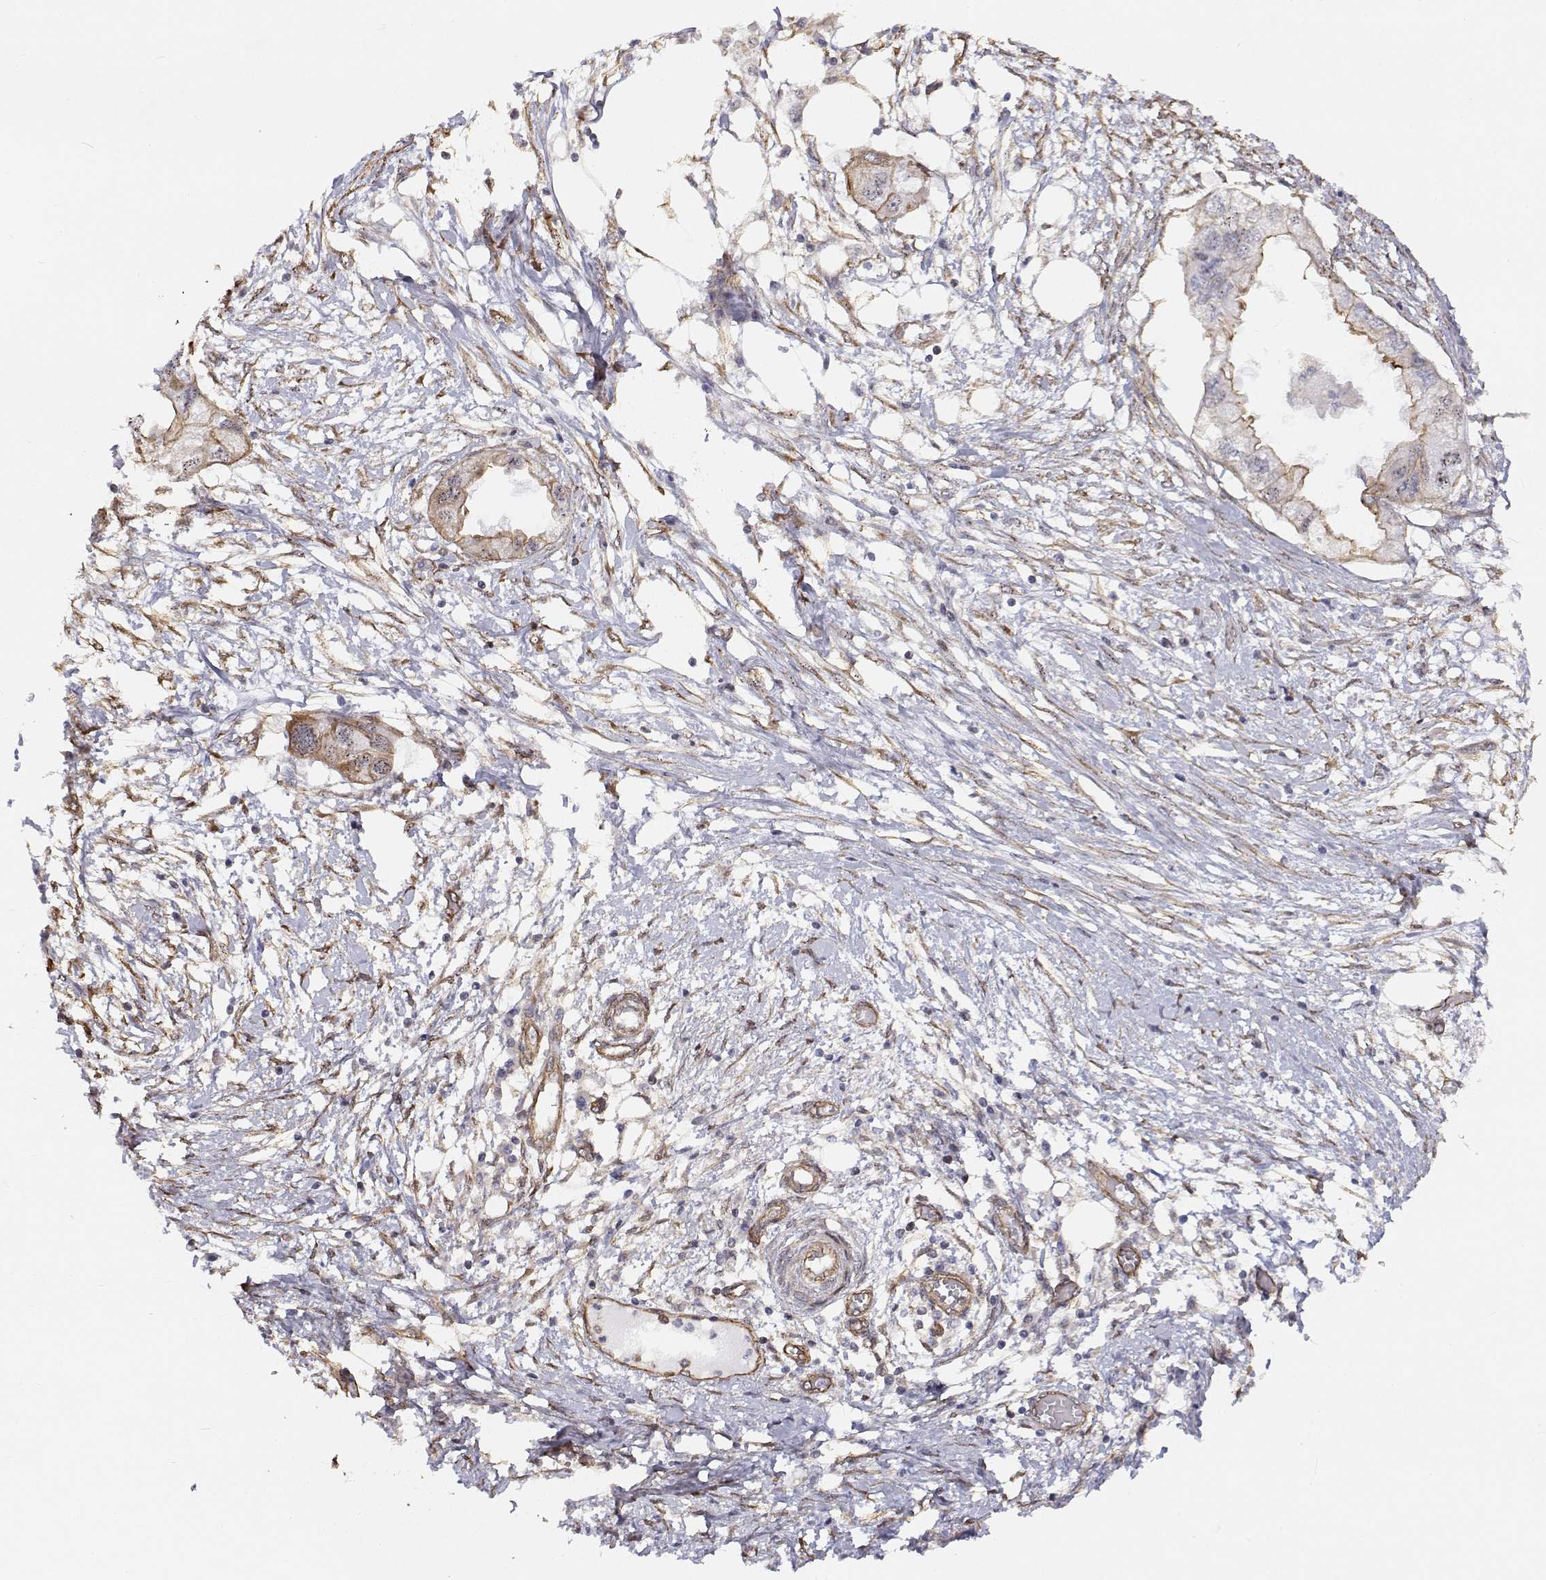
{"staining": {"intensity": "weak", "quantity": "<25%", "location": "cytoplasmic/membranous"}, "tissue": "endometrial cancer", "cell_type": "Tumor cells", "image_type": "cancer", "snomed": [{"axis": "morphology", "description": "Adenocarcinoma, NOS"}, {"axis": "morphology", "description": "Adenocarcinoma, metastatic, NOS"}, {"axis": "topography", "description": "Adipose tissue"}, {"axis": "topography", "description": "Endometrium"}], "caption": "Tumor cells show no significant protein expression in endometrial cancer (adenocarcinoma).", "gene": "GSDMA", "patient": {"sex": "female", "age": 67}}